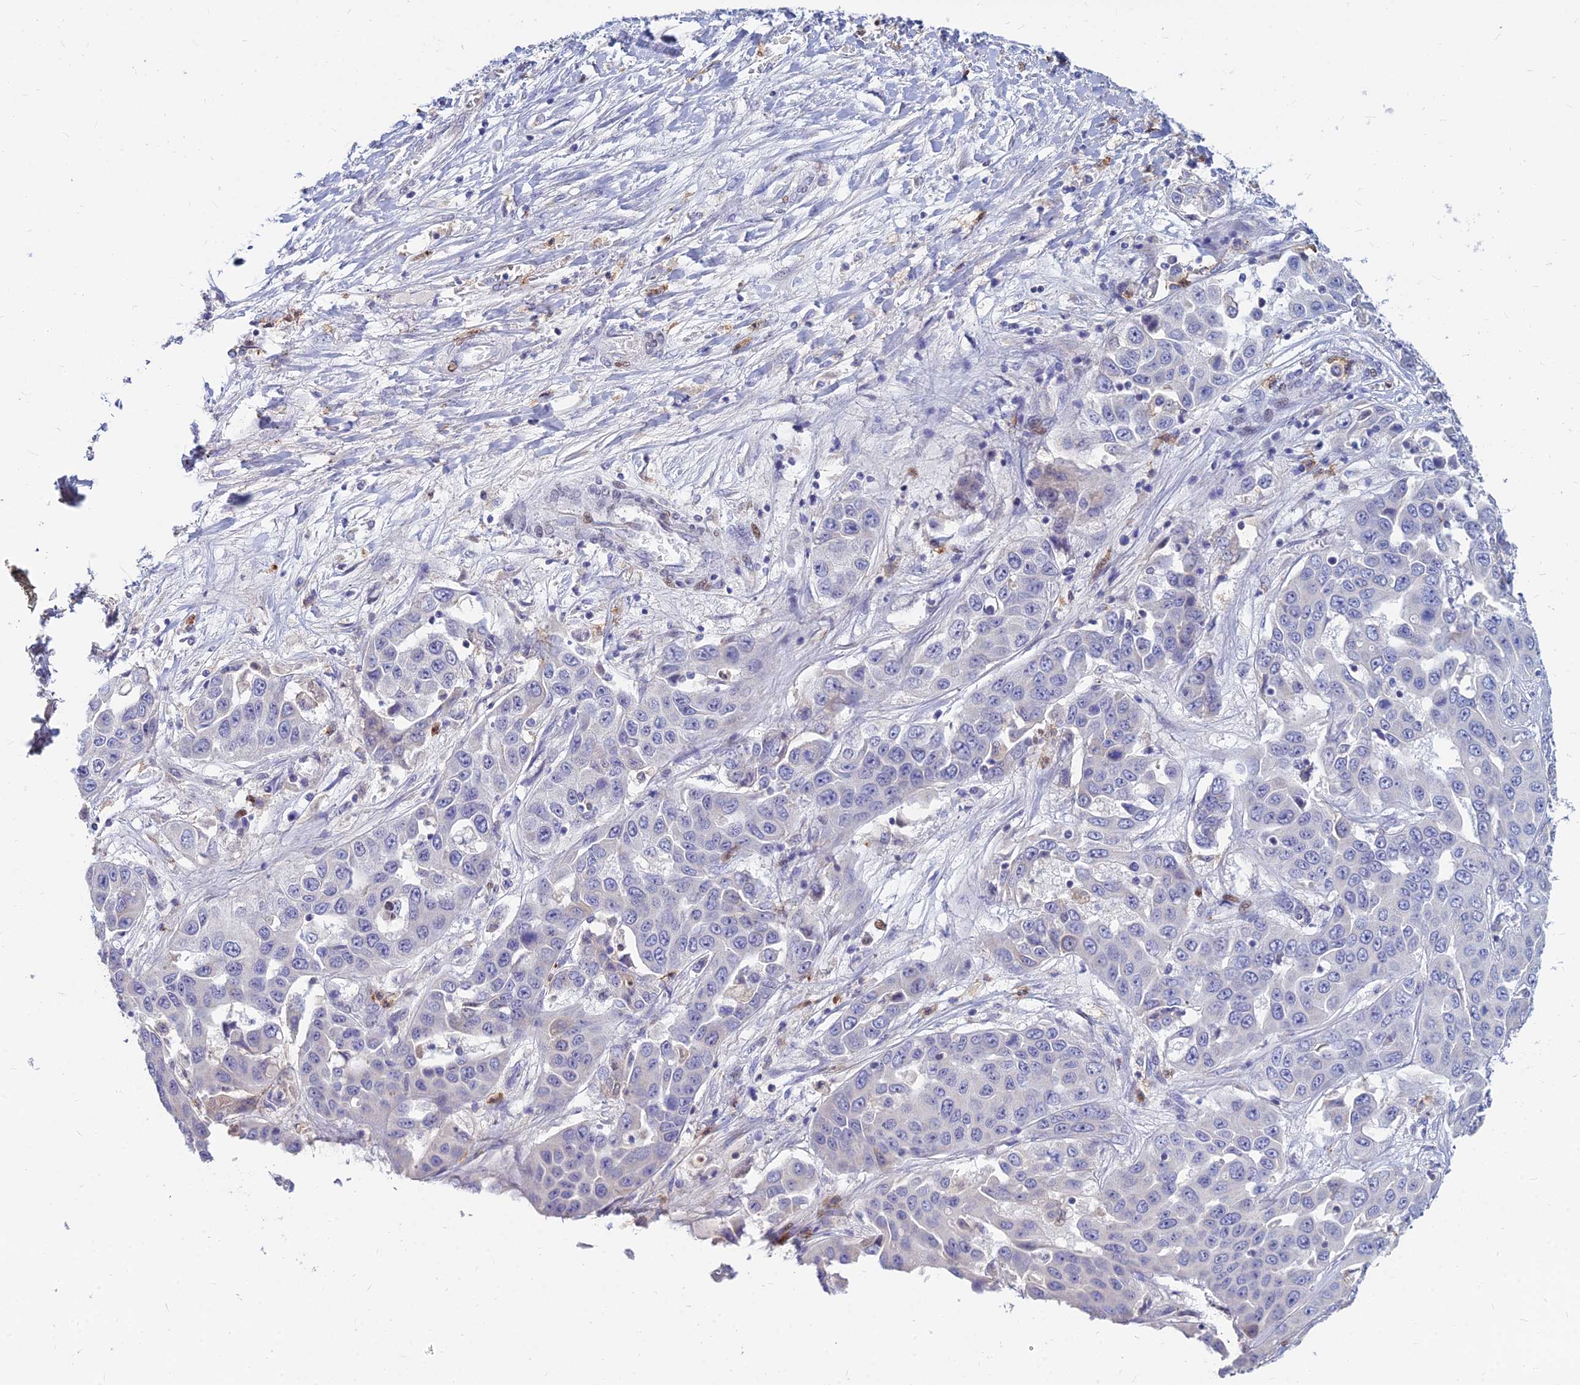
{"staining": {"intensity": "negative", "quantity": "none", "location": "none"}, "tissue": "liver cancer", "cell_type": "Tumor cells", "image_type": "cancer", "snomed": [{"axis": "morphology", "description": "Cholangiocarcinoma"}, {"axis": "topography", "description": "Liver"}], "caption": "Immunohistochemical staining of liver cholangiocarcinoma reveals no significant staining in tumor cells.", "gene": "GOLGA6D", "patient": {"sex": "female", "age": 52}}